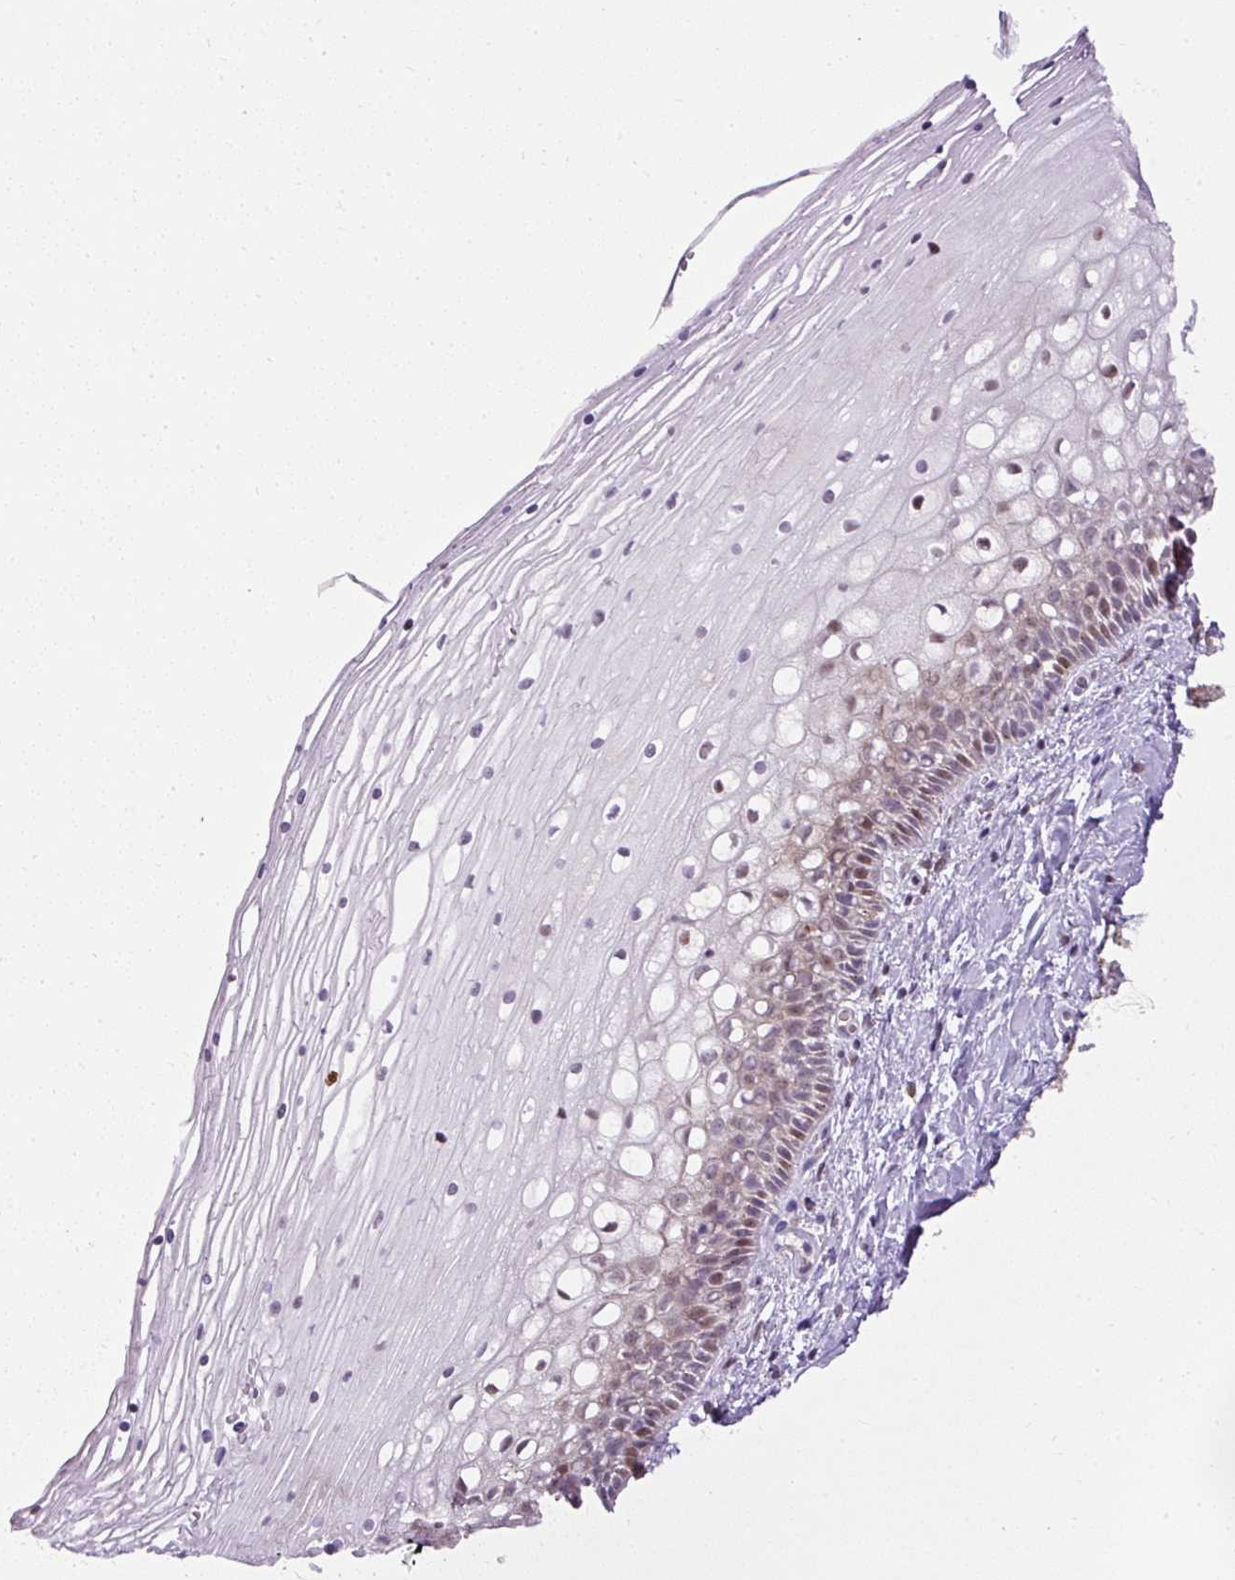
{"staining": {"intensity": "moderate", "quantity": "25%-75%", "location": "nuclear"}, "tissue": "cervix", "cell_type": "Glandular cells", "image_type": "normal", "snomed": [{"axis": "morphology", "description": "Normal tissue, NOS"}, {"axis": "topography", "description": "Cervix"}], "caption": "Cervix was stained to show a protein in brown. There is medium levels of moderate nuclear expression in approximately 25%-75% of glandular cells.", "gene": "ARHGEF18", "patient": {"sex": "female", "age": 36}}